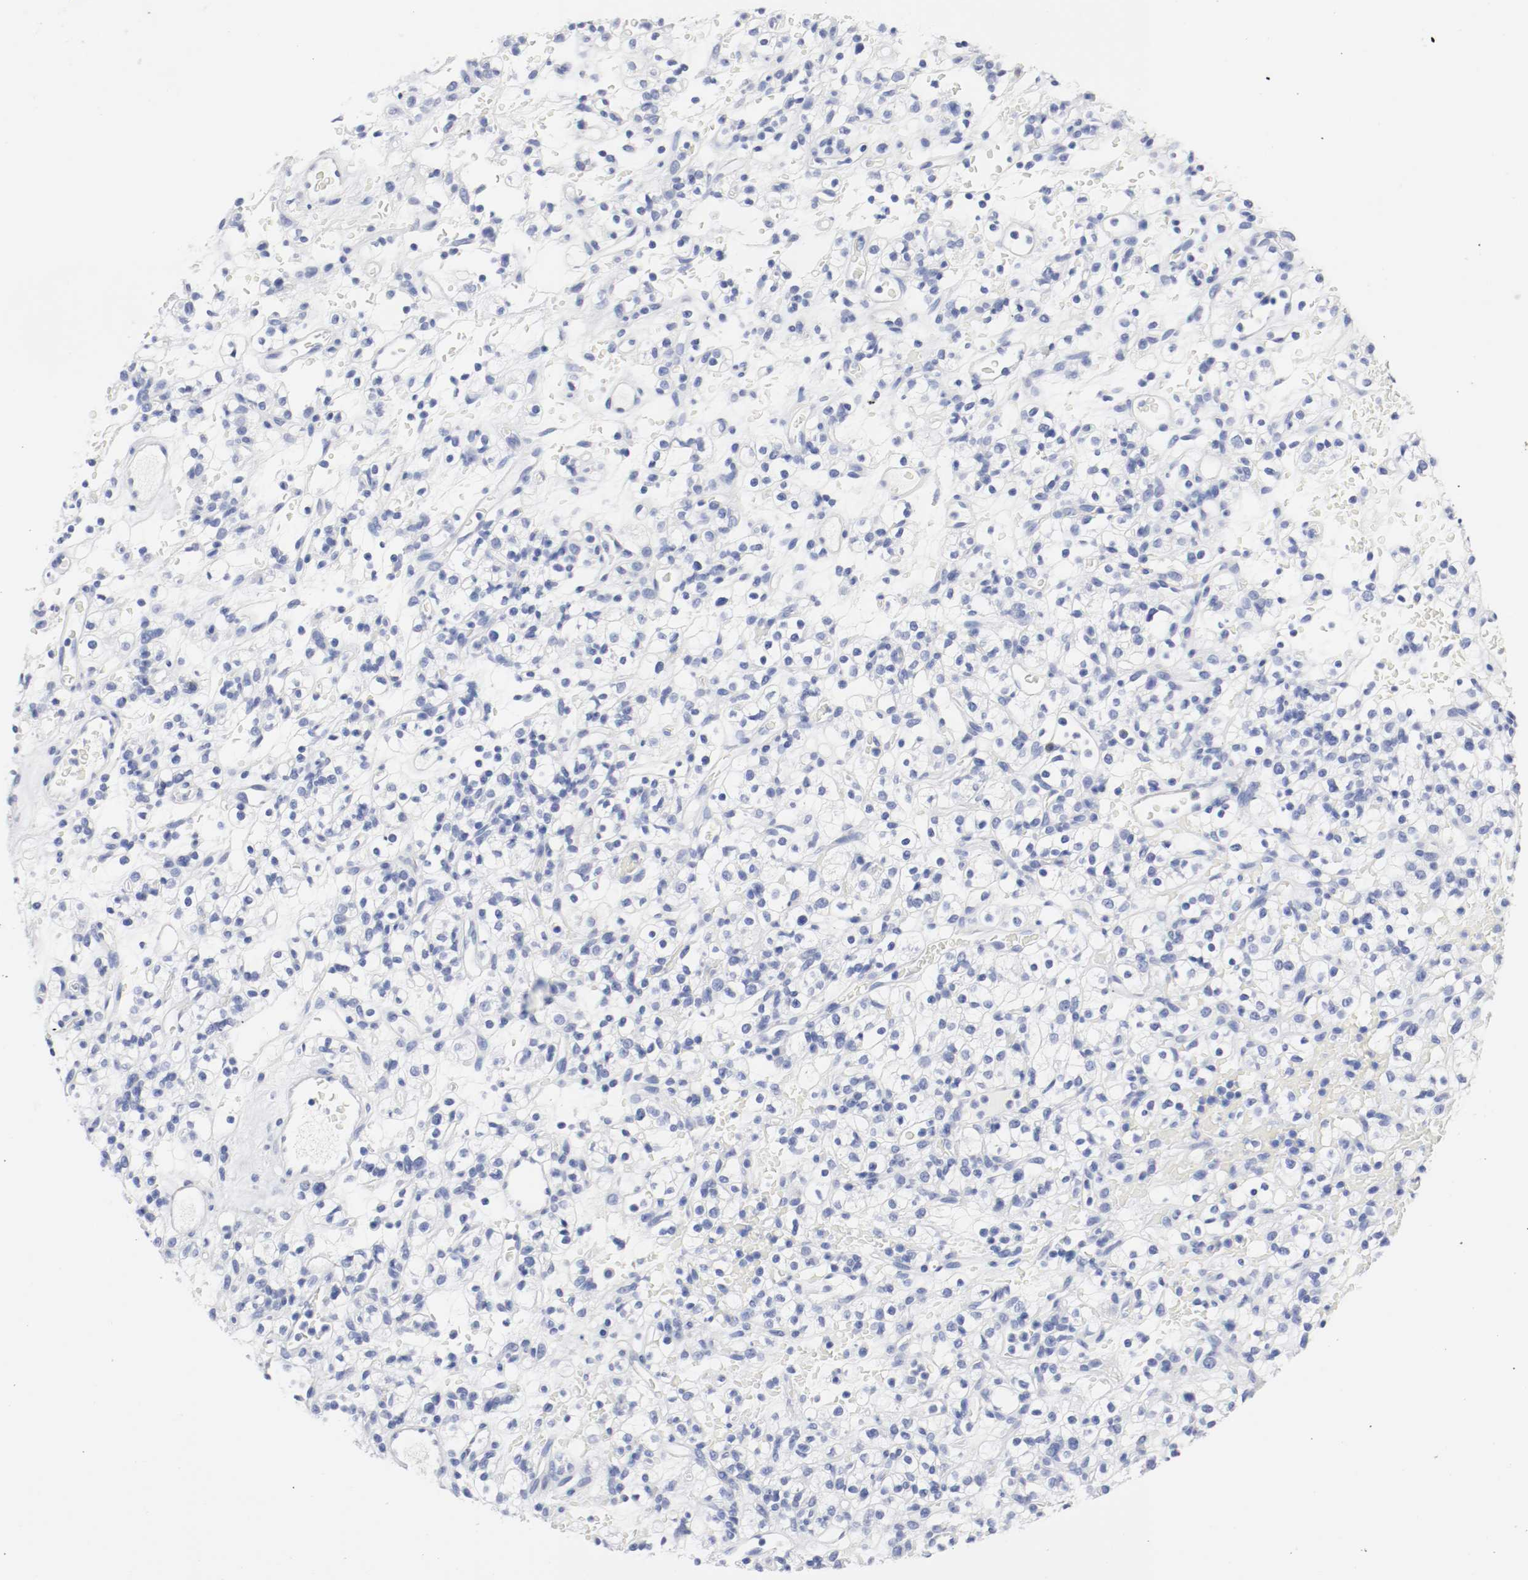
{"staining": {"intensity": "negative", "quantity": "none", "location": "none"}, "tissue": "renal cancer", "cell_type": "Tumor cells", "image_type": "cancer", "snomed": [{"axis": "morphology", "description": "Normal tissue, NOS"}, {"axis": "morphology", "description": "Adenocarcinoma, NOS"}, {"axis": "topography", "description": "Kidney"}], "caption": "This is an immunohistochemistry (IHC) histopathology image of human renal cancer (adenocarcinoma). There is no expression in tumor cells.", "gene": "GAD1", "patient": {"sex": "female", "age": 72}}